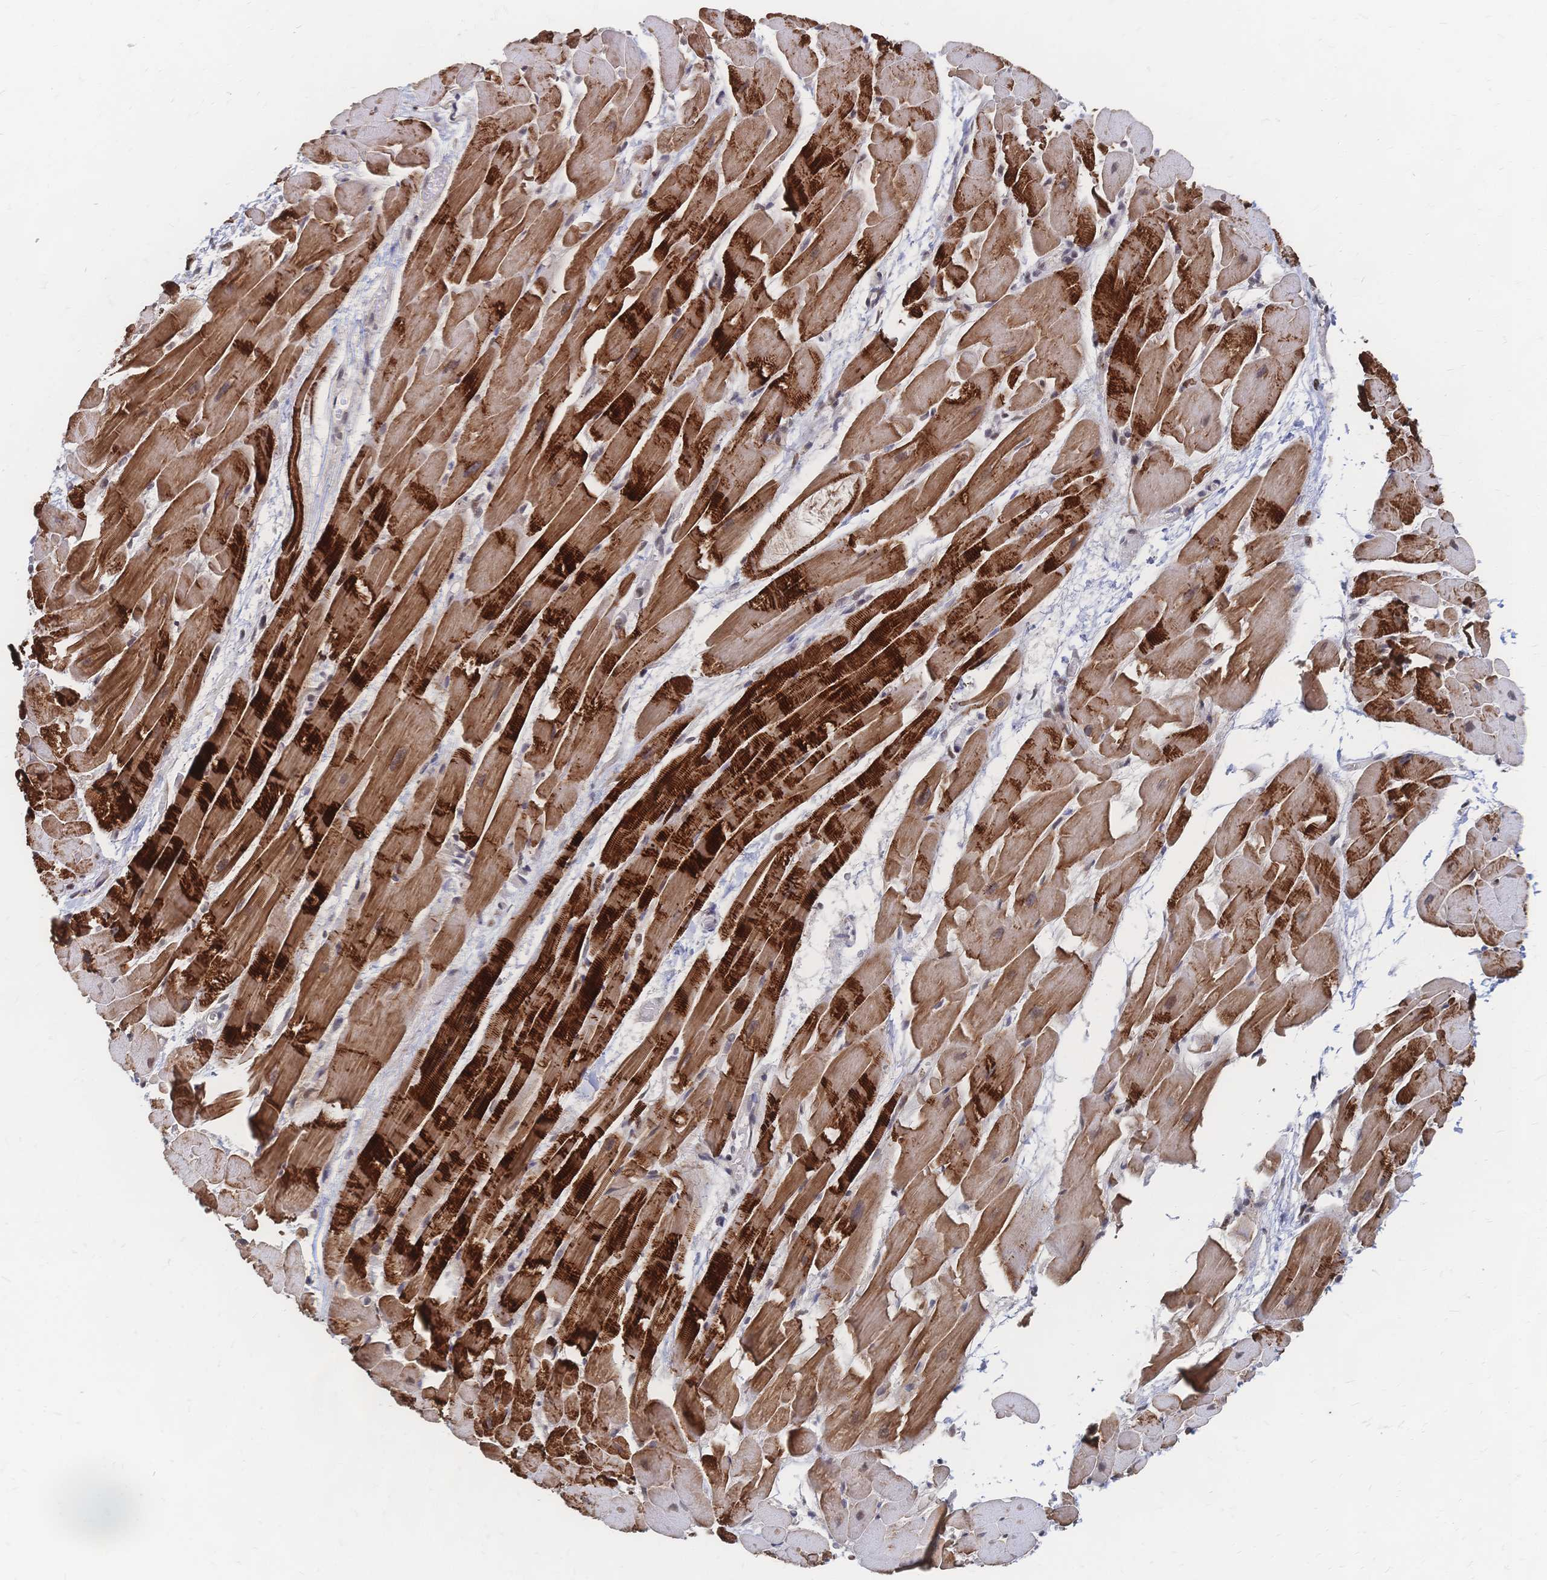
{"staining": {"intensity": "strong", "quantity": ">75%", "location": "cytoplasmic/membranous"}, "tissue": "heart muscle", "cell_type": "Cardiomyocytes", "image_type": "normal", "snomed": [{"axis": "morphology", "description": "Normal tissue, NOS"}, {"axis": "topography", "description": "Heart"}], "caption": "DAB immunohistochemical staining of benign human heart muscle exhibits strong cytoplasmic/membranous protein positivity in about >75% of cardiomyocytes. (brown staining indicates protein expression, while blue staining denotes nuclei).", "gene": "NELFA", "patient": {"sex": "male", "age": 37}}